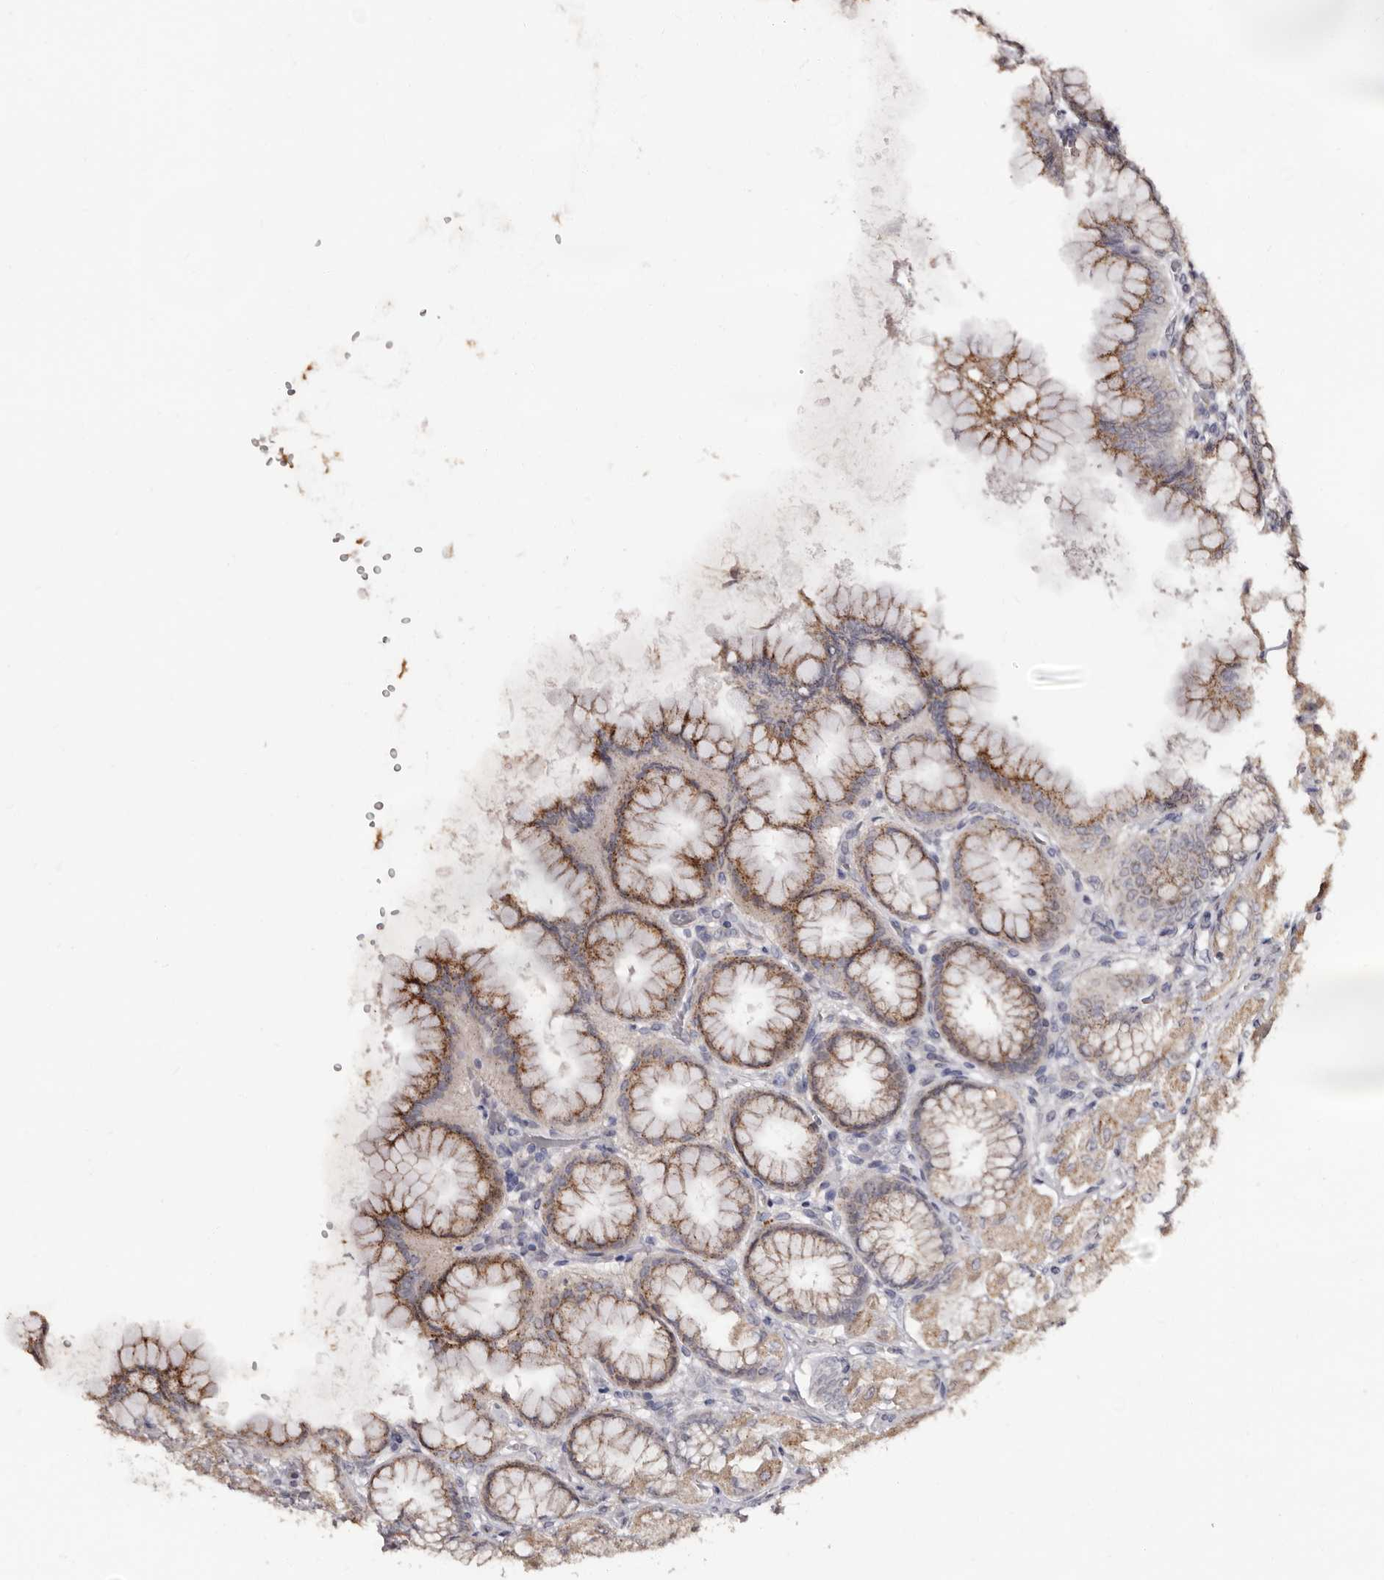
{"staining": {"intensity": "strong", "quantity": "25%-75%", "location": "cytoplasmic/membranous"}, "tissue": "stomach", "cell_type": "Glandular cells", "image_type": "normal", "snomed": [{"axis": "morphology", "description": "Normal tissue, NOS"}, {"axis": "topography", "description": "Stomach, upper"}], "caption": "IHC of unremarkable human stomach reveals high levels of strong cytoplasmic/membranous staining in about 25%-75% of glandular cells.", "gene": "PTAFR", "patient": {"sex": "female", "age": 56}}